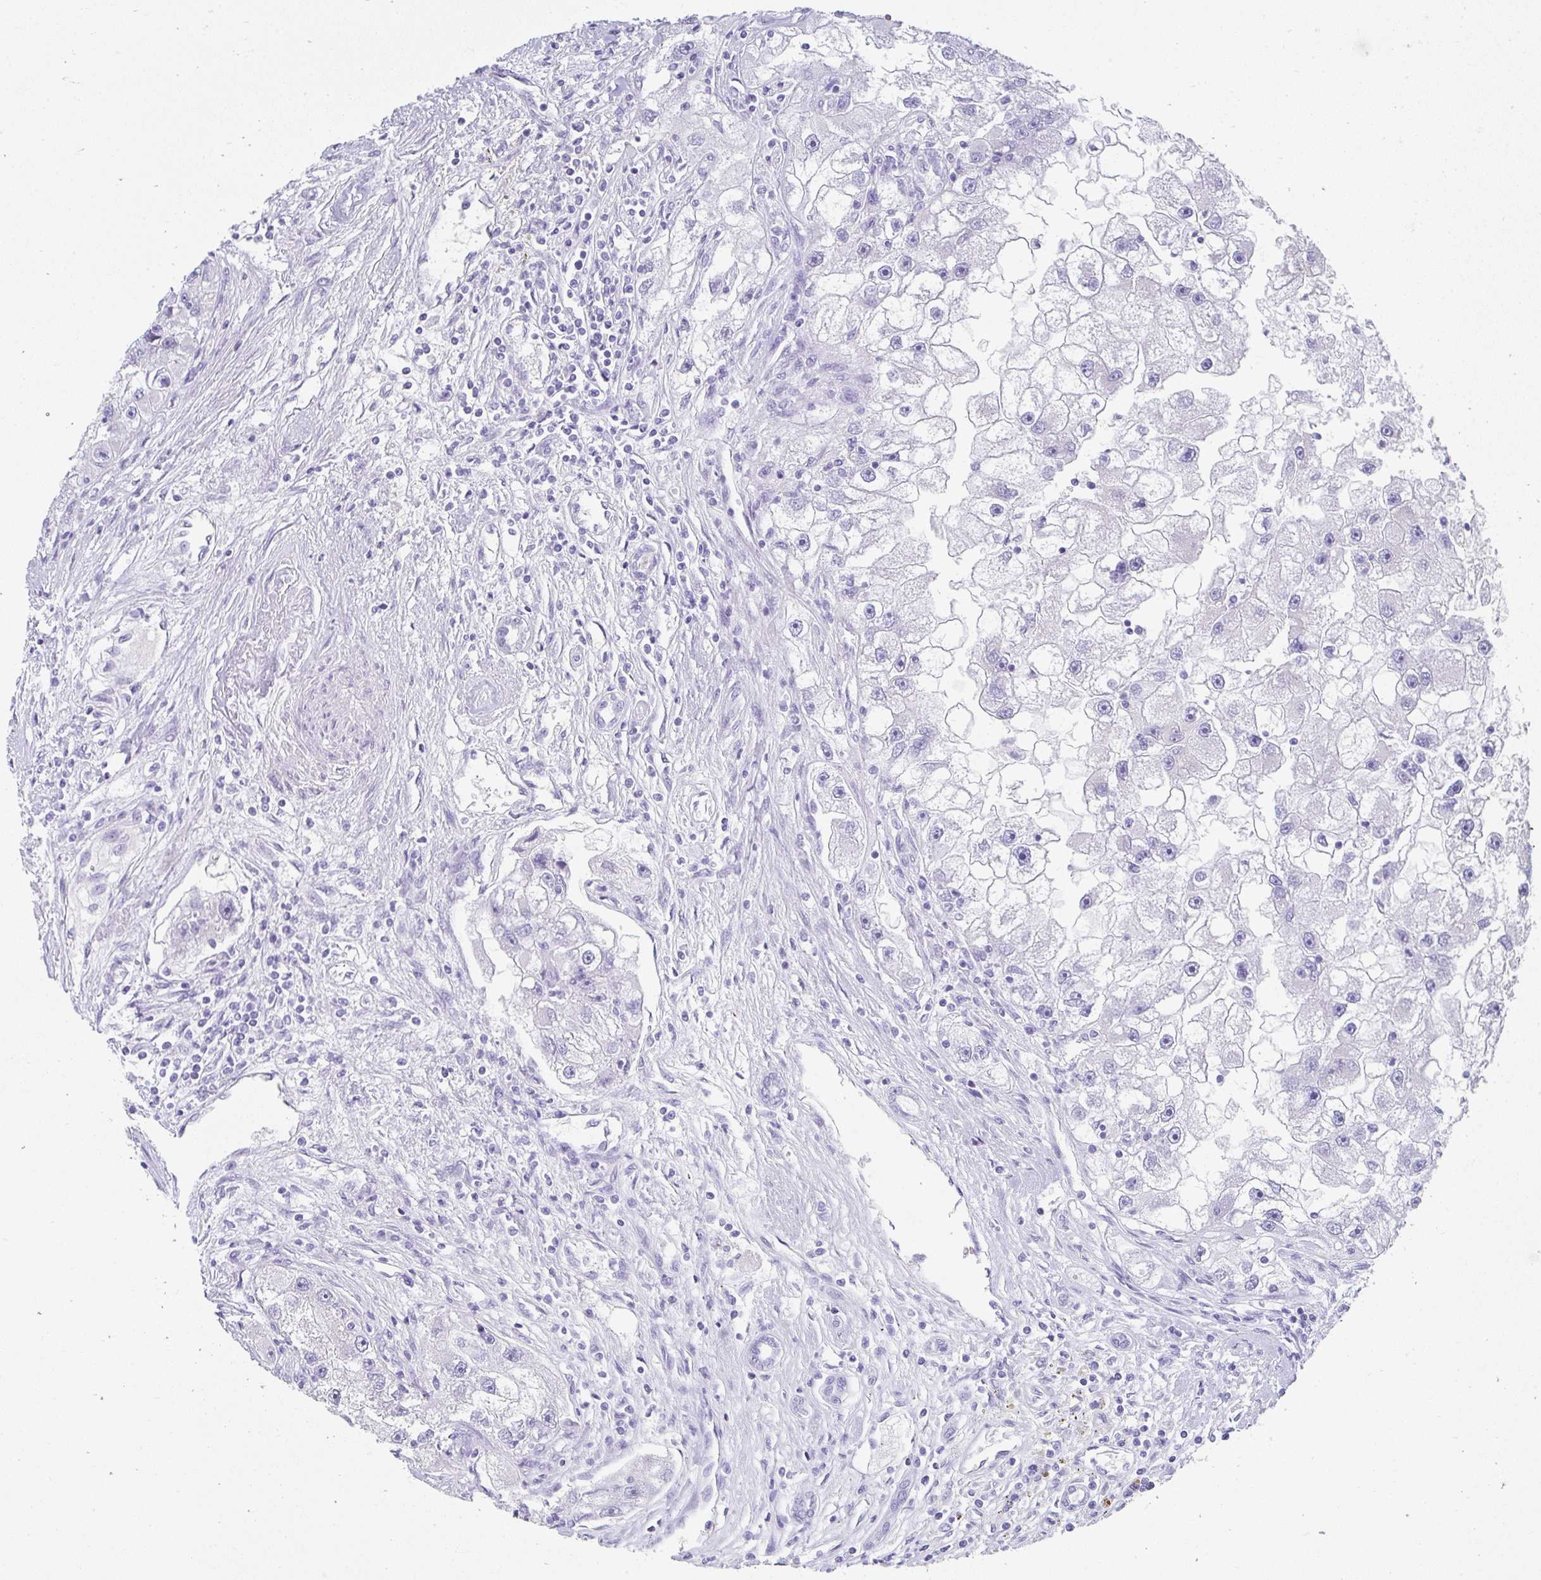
{"staining": {"intensity": "negative", "quantity": "none", "location": "none"}, "tissue": "renal cancer", "cell_type": "Tumor cells", "image_type": "cancer", "snomed": [{"axis": "morphology", "description": "Adenocarcinoma, NOS"}, {"axis": "topography", "description": "Kidney"}], "caption": "Tumor cells are negative for brown protein staining in renal cancer (adenocarcinoma). The staining is performed using DAB brown chromogen with nuclei counter-stained in using hematoxylin.", "gene": "RLF", "patient": {"sex": "male", "age": 63}}